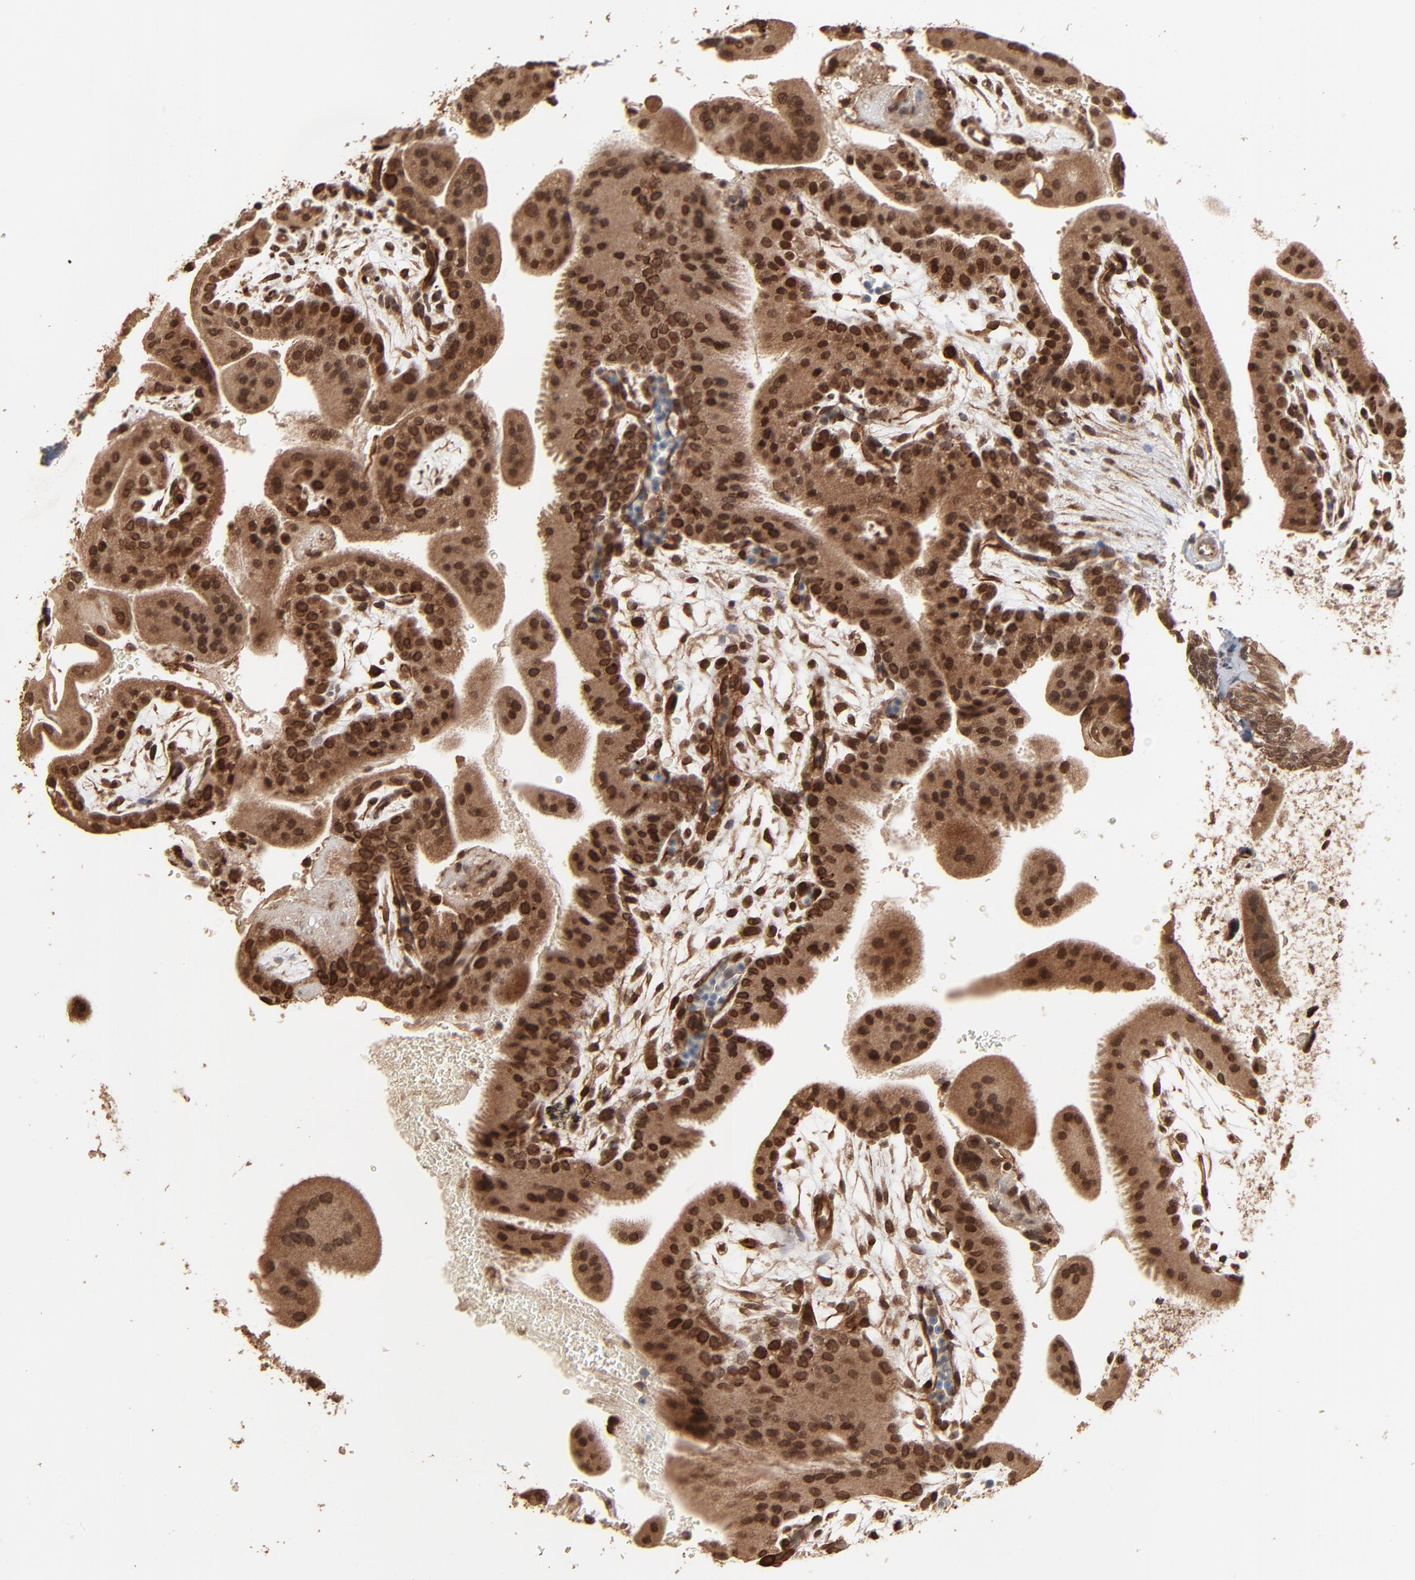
{"staining": {"intensity": "strong", "quantity": ">75%", "location": "cytoplasmic/membranous,nuclear"}, "tissue": "placenta", "cell_type": "Trophoblastic cells", "image_type": "normal", "snomed": [{"axis": "morphology", "description": "Normal tissue, NOS"}, {"axis": "topography", "description": "Placenta"}], "caption": "Trophoblastic cells display strong cytoplasmic/membranous,nuclear staining in approximately >75% of cells in normal placenta.", "gene": "FAM227A", "patient": {"sex": "female", "age": 19}}